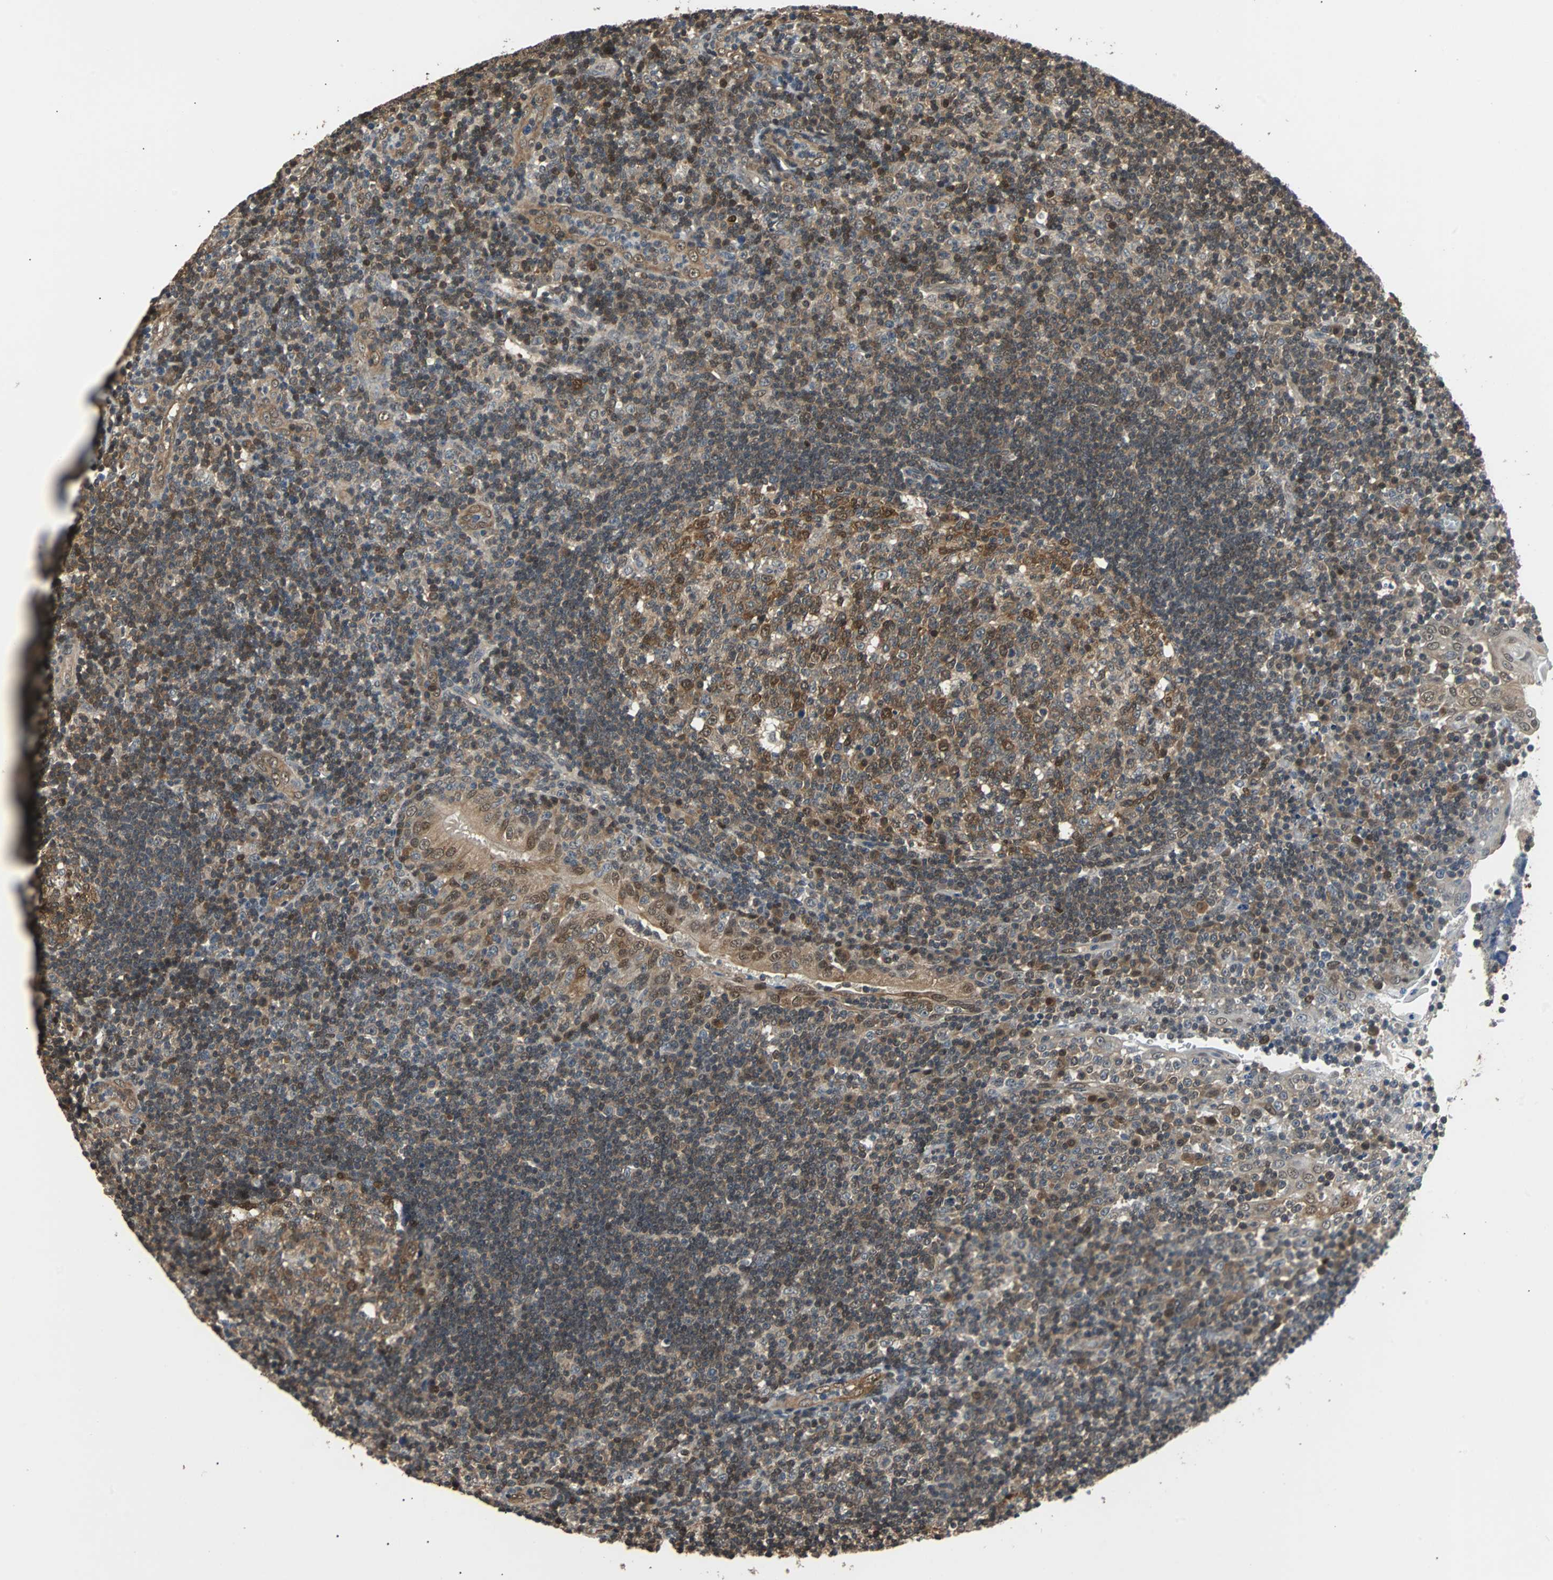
{"staining": {"intensity": "moderate", "quantity": ">75%", "location": "cytoplasmic/membranous,nuclear"}, "tissue": "tonsil", "cell_type": "Germinal center cells", "image_type": "normal", "snomed": [{"axis": "morphology", "description": "Normal tissue, NOS"}, {"axis": "topography", "description": "Tonsil"}], "caption": "Immunohistochemistry (DAB (3,3'-diaminobenzidine)) staining of benign human tonsil reveals moderate cytoplasmic/membranous,nuclear protein positivity in about >75% of germinal center cells. (DAB IHC, brown staining for protein, blue staining for nuclei).", "gene": "PRDX6", "patient": {"sex": "female", "age": 40}}